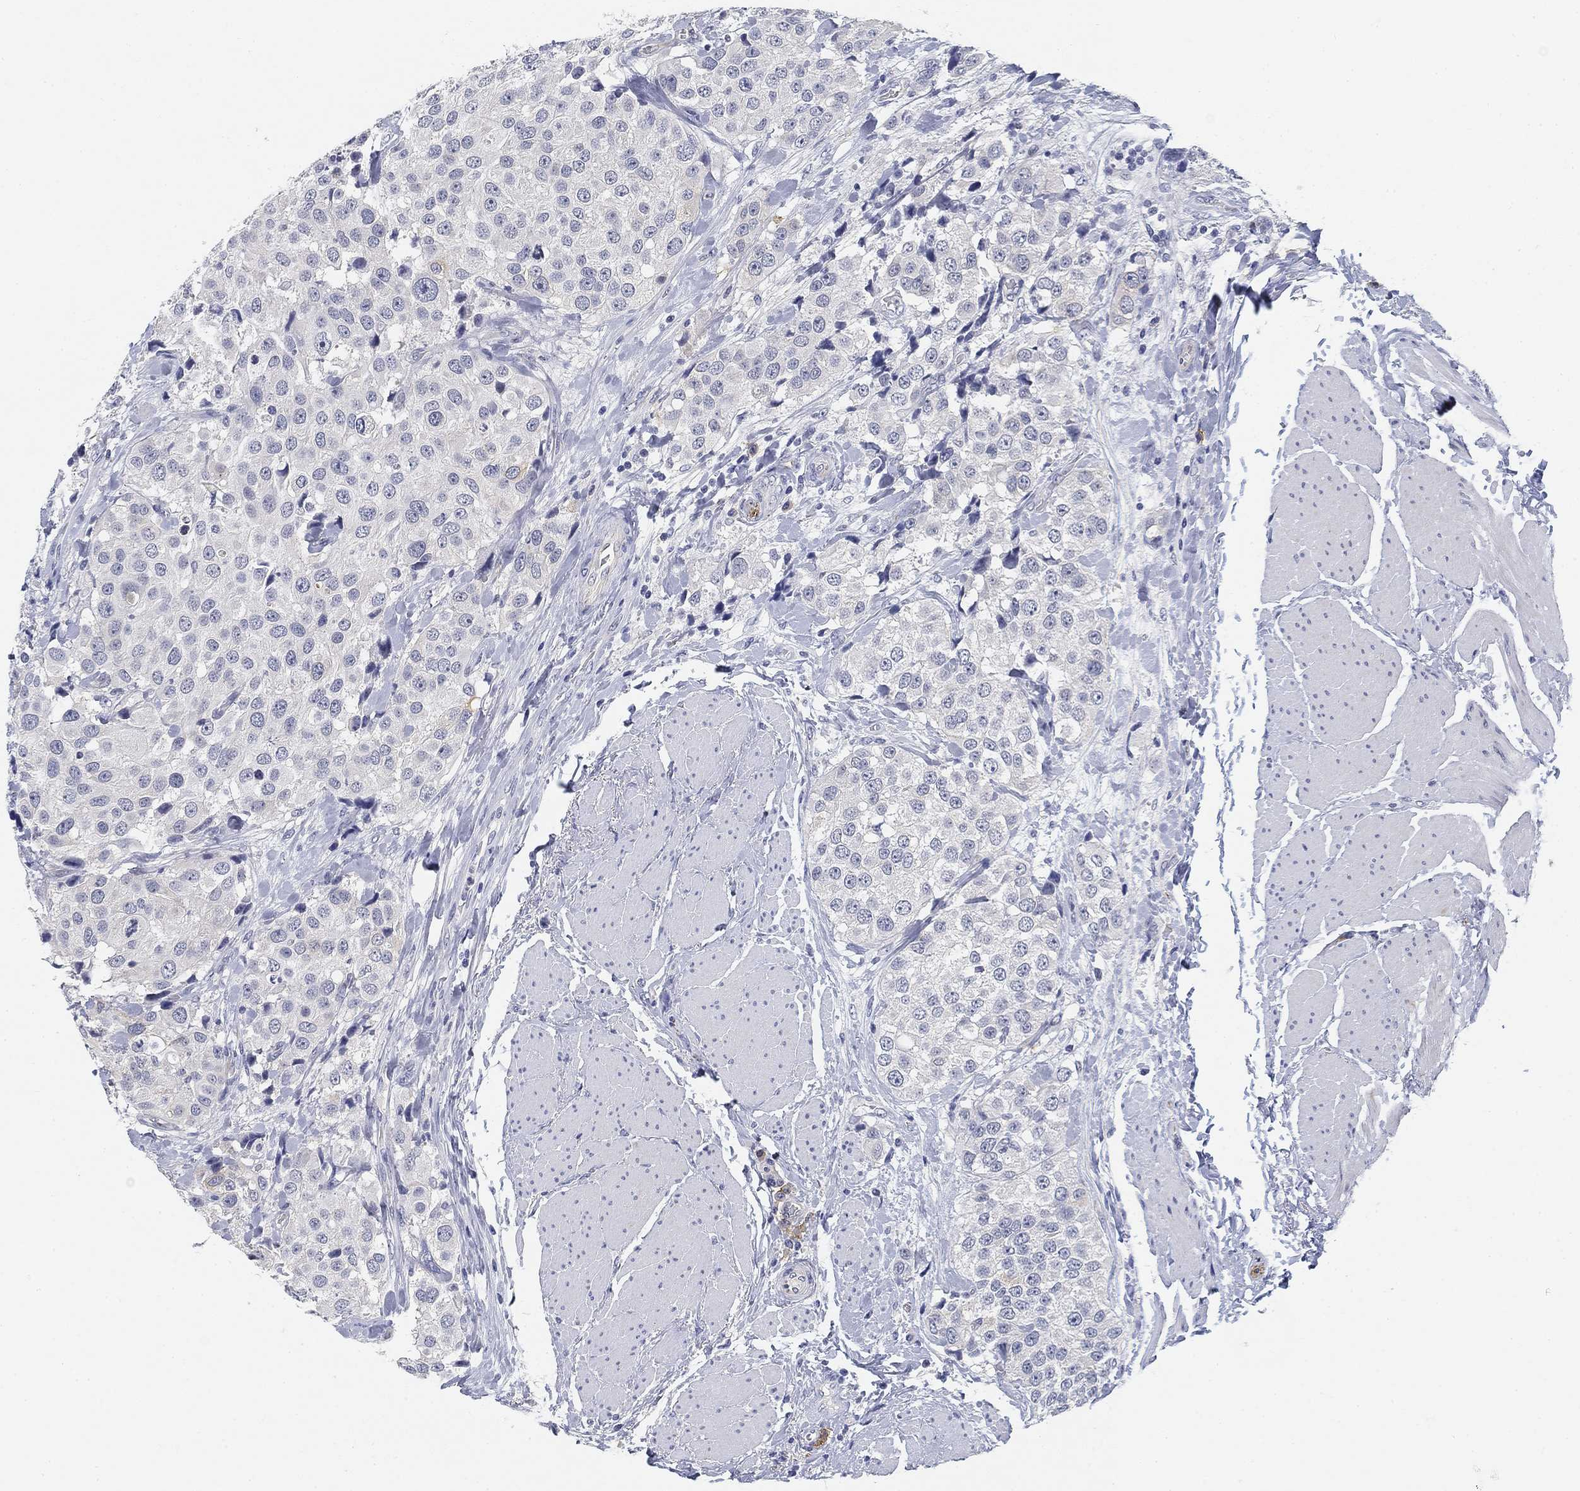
{"staining": {"intensity": "negative", "quantity": "none", "location": "none"}, "tissue": "urothelial cancer", "cell_type": "Tumor cells", "image_type": "cancer", "snomed": [{"axis": "morphology", "description": "Urothelial carcinoma, High grade"}, {"axis": "topography", "description": "Urinary bladder"}], "caption": "High magnification brightfield microscopy of urothelial carcinoma (high-grade) stained with DAB (brown) and counterstained with hematoxylin (blue): tumor cells show no significant staining.", "gene": "SLC2A5", "patient": {"sex": "female", "age": 64}}